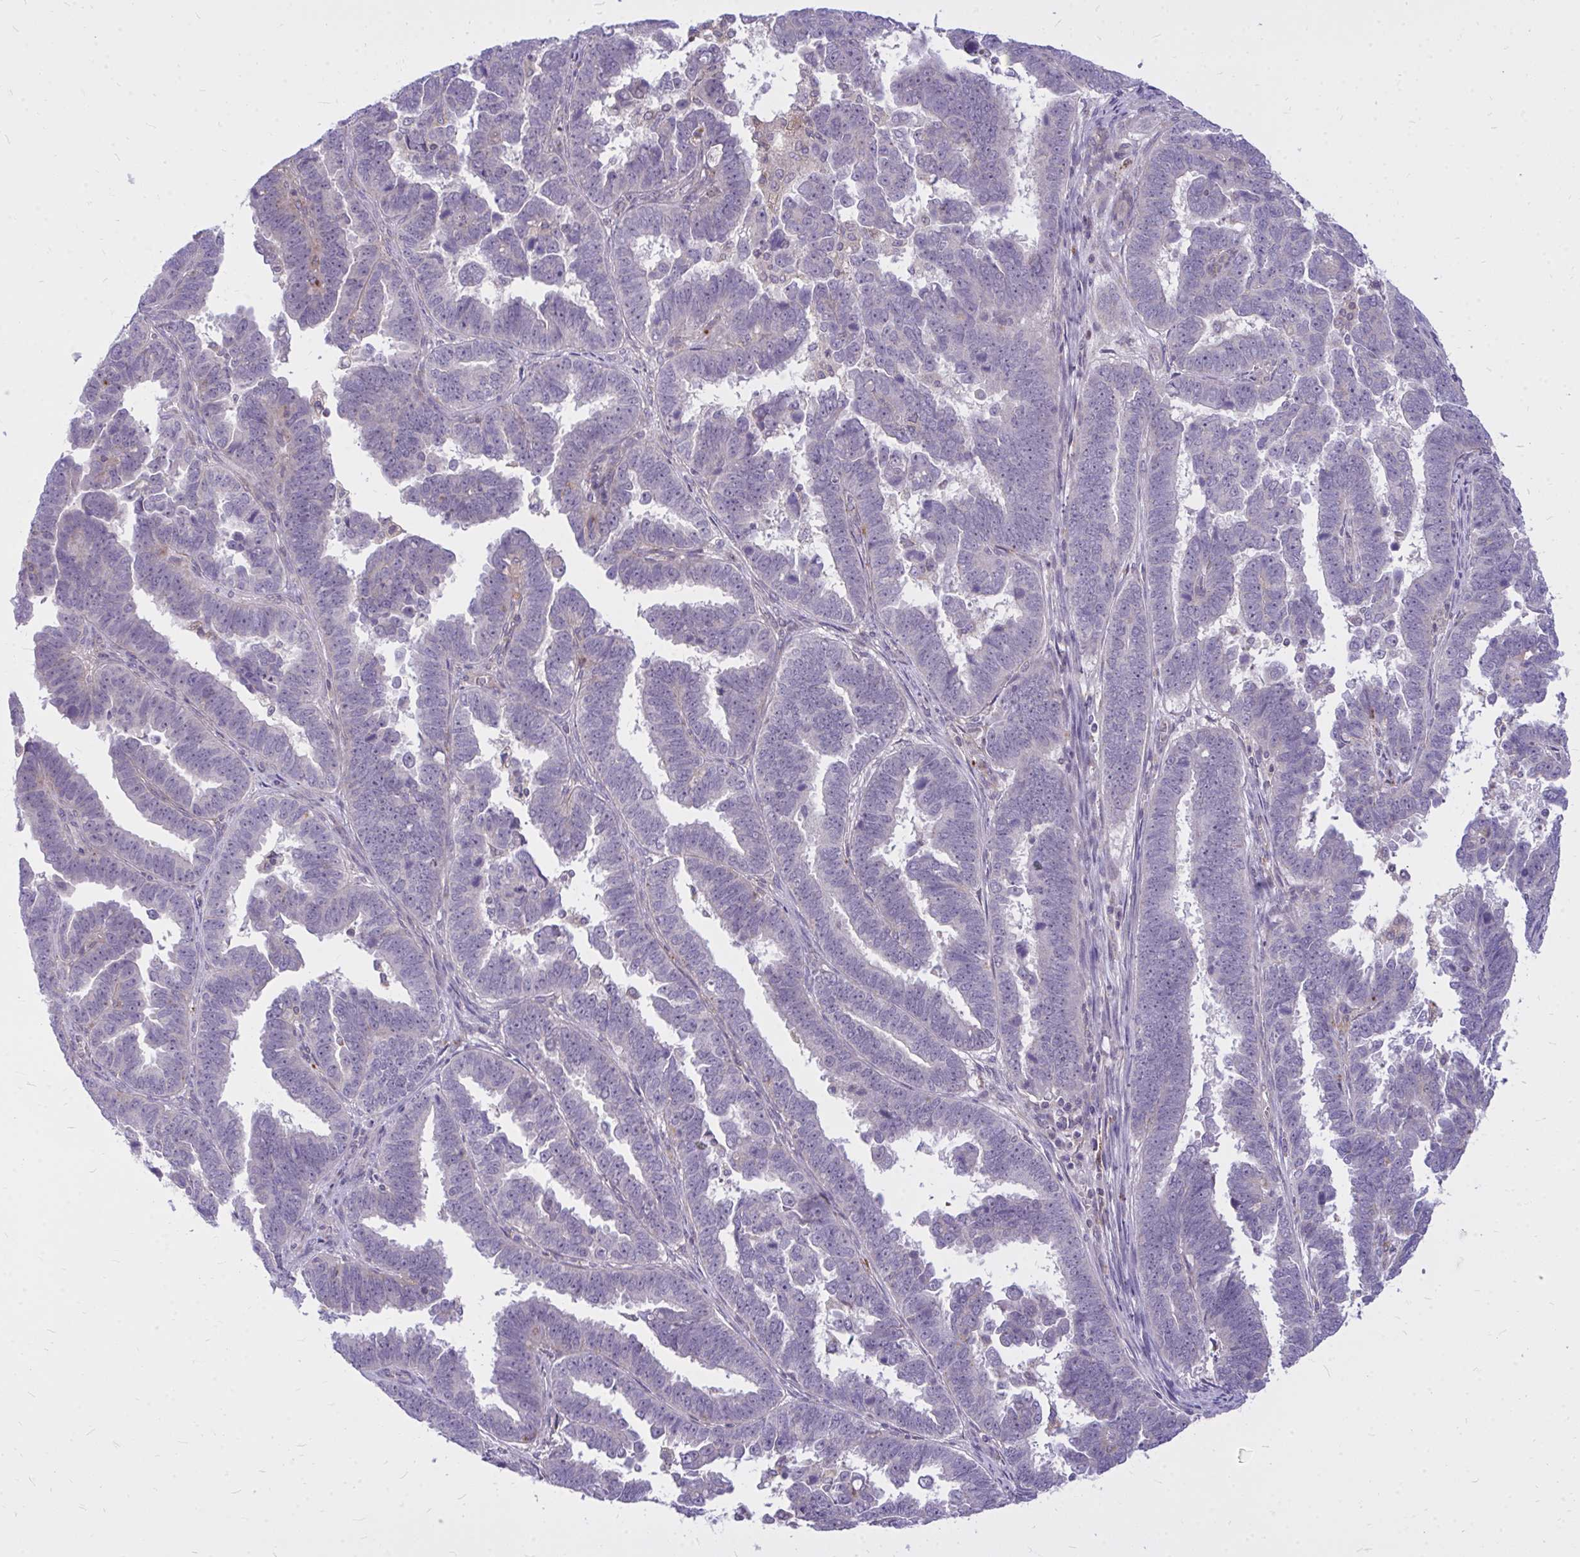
{"staining": {"intensity": "negative", "quantity": "none", "location": "none"}, "tissue": "endometrial cancer", "cell_type": "Tumor cells", "image_type": "cancer", "snomed": [{"axis": "morphology", "description": "Adenocarcinoma, NOS"}, {"axis": "topography", "description": "Endometrium"}], "caption": "Photomicrograph shows no significant protein positivity in tumor cells of endometrial adenocarcinoma. The staining was performed using DAB (3,3'-diaminobenzidine) to visualize the protein expression in brown, while the nuclei were stained in blue with hematoxylin (Magnification: 20x).", "gene": "ZSCAN25", "patient": {"sex": "female", "age": 75}}